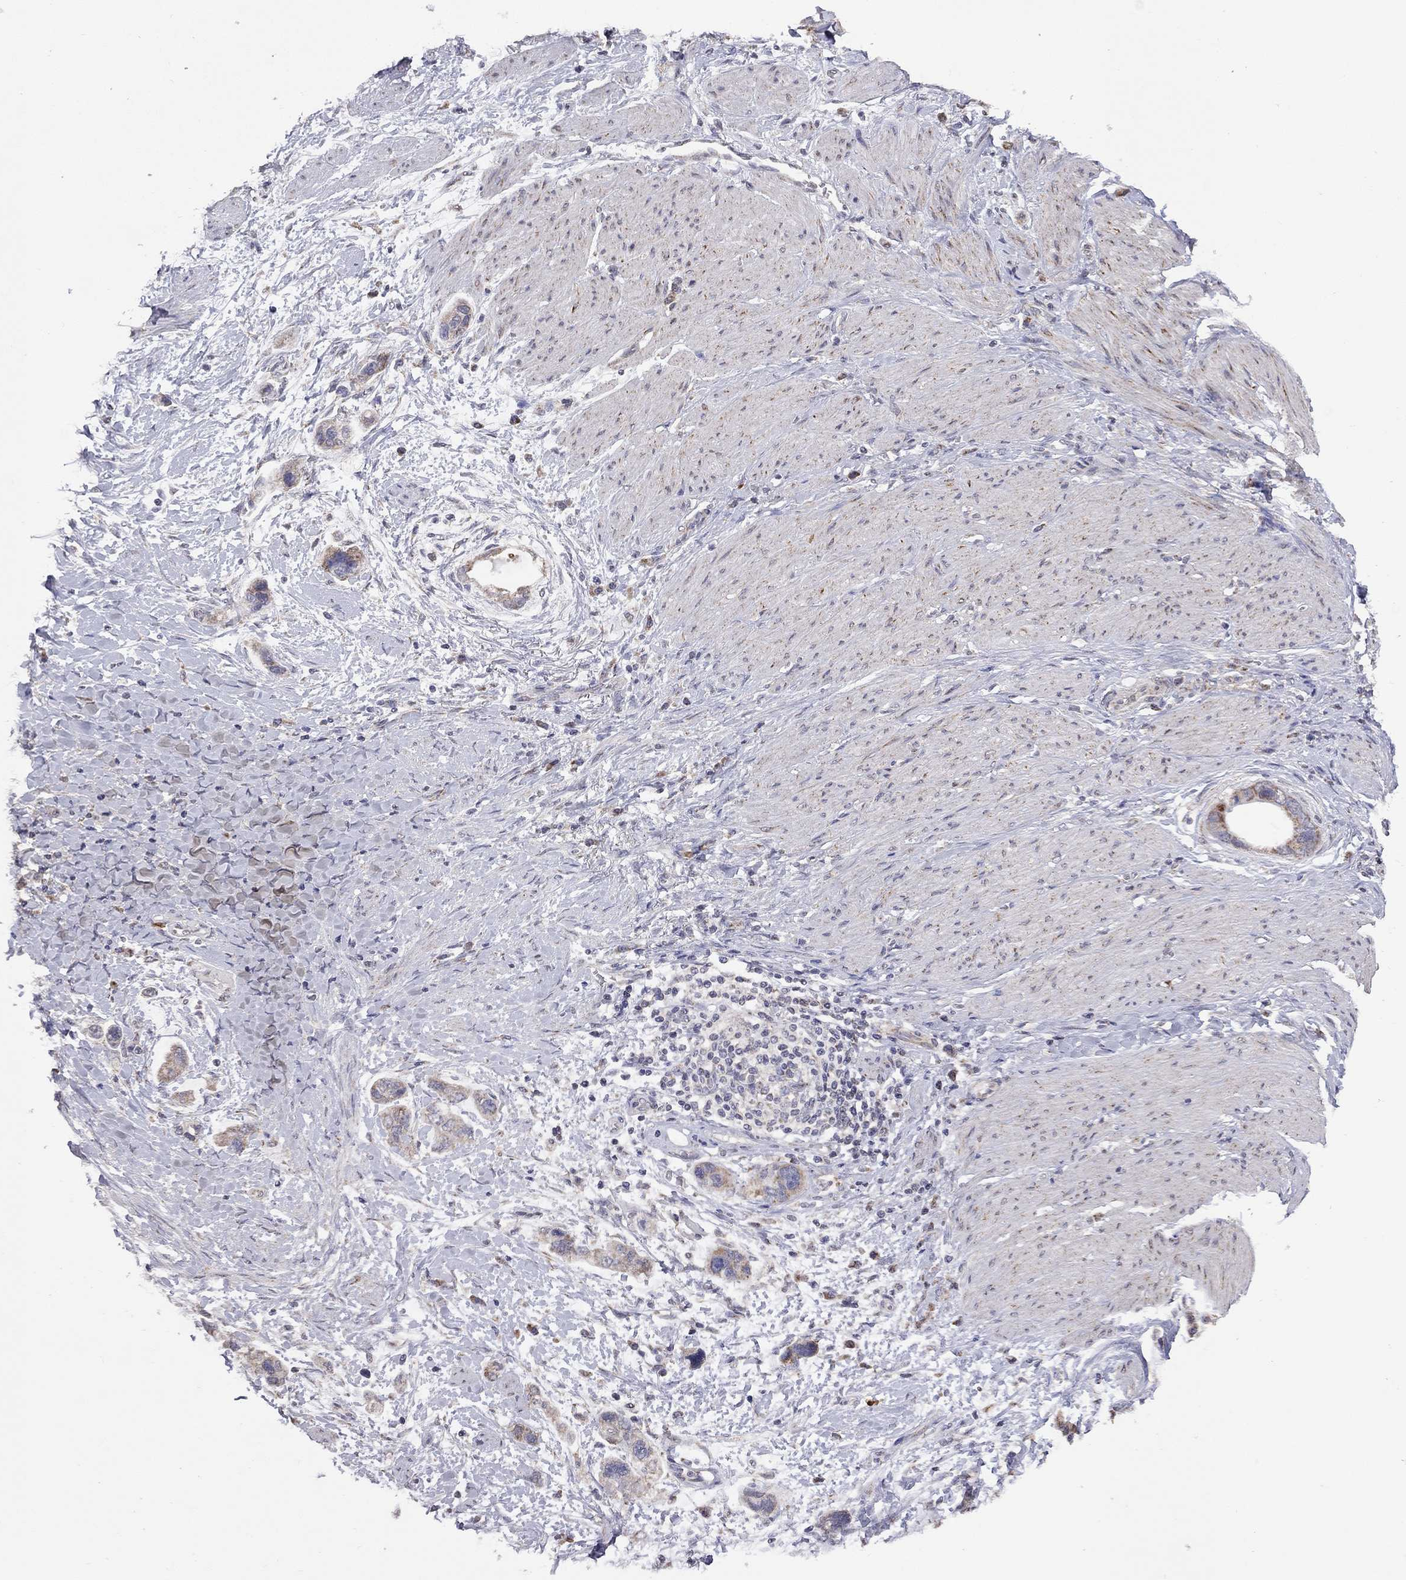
{"staining": {"intensity": "moderate", "quantity": ">75%", "location": "cytoplasmic/membranous"}, "tissue": "stomach cancer", "cell_type": "Tumor cells", "image_type": "cancer", "snomed": [{"axis": "morphology", "description": "Adenocarcinoma, NOS"}, {"axis": "topography", "description": "Stomach, lower"}], "caption": "DAB immunohistochemical staining of human stomach cancer (adenocarcinoma) shows moderate cytoplasmic/membranous protein positivity in about >75% of tumor cells.", "gene": "NDUFB1", "patient": {"sex": "female", "age": 93}}